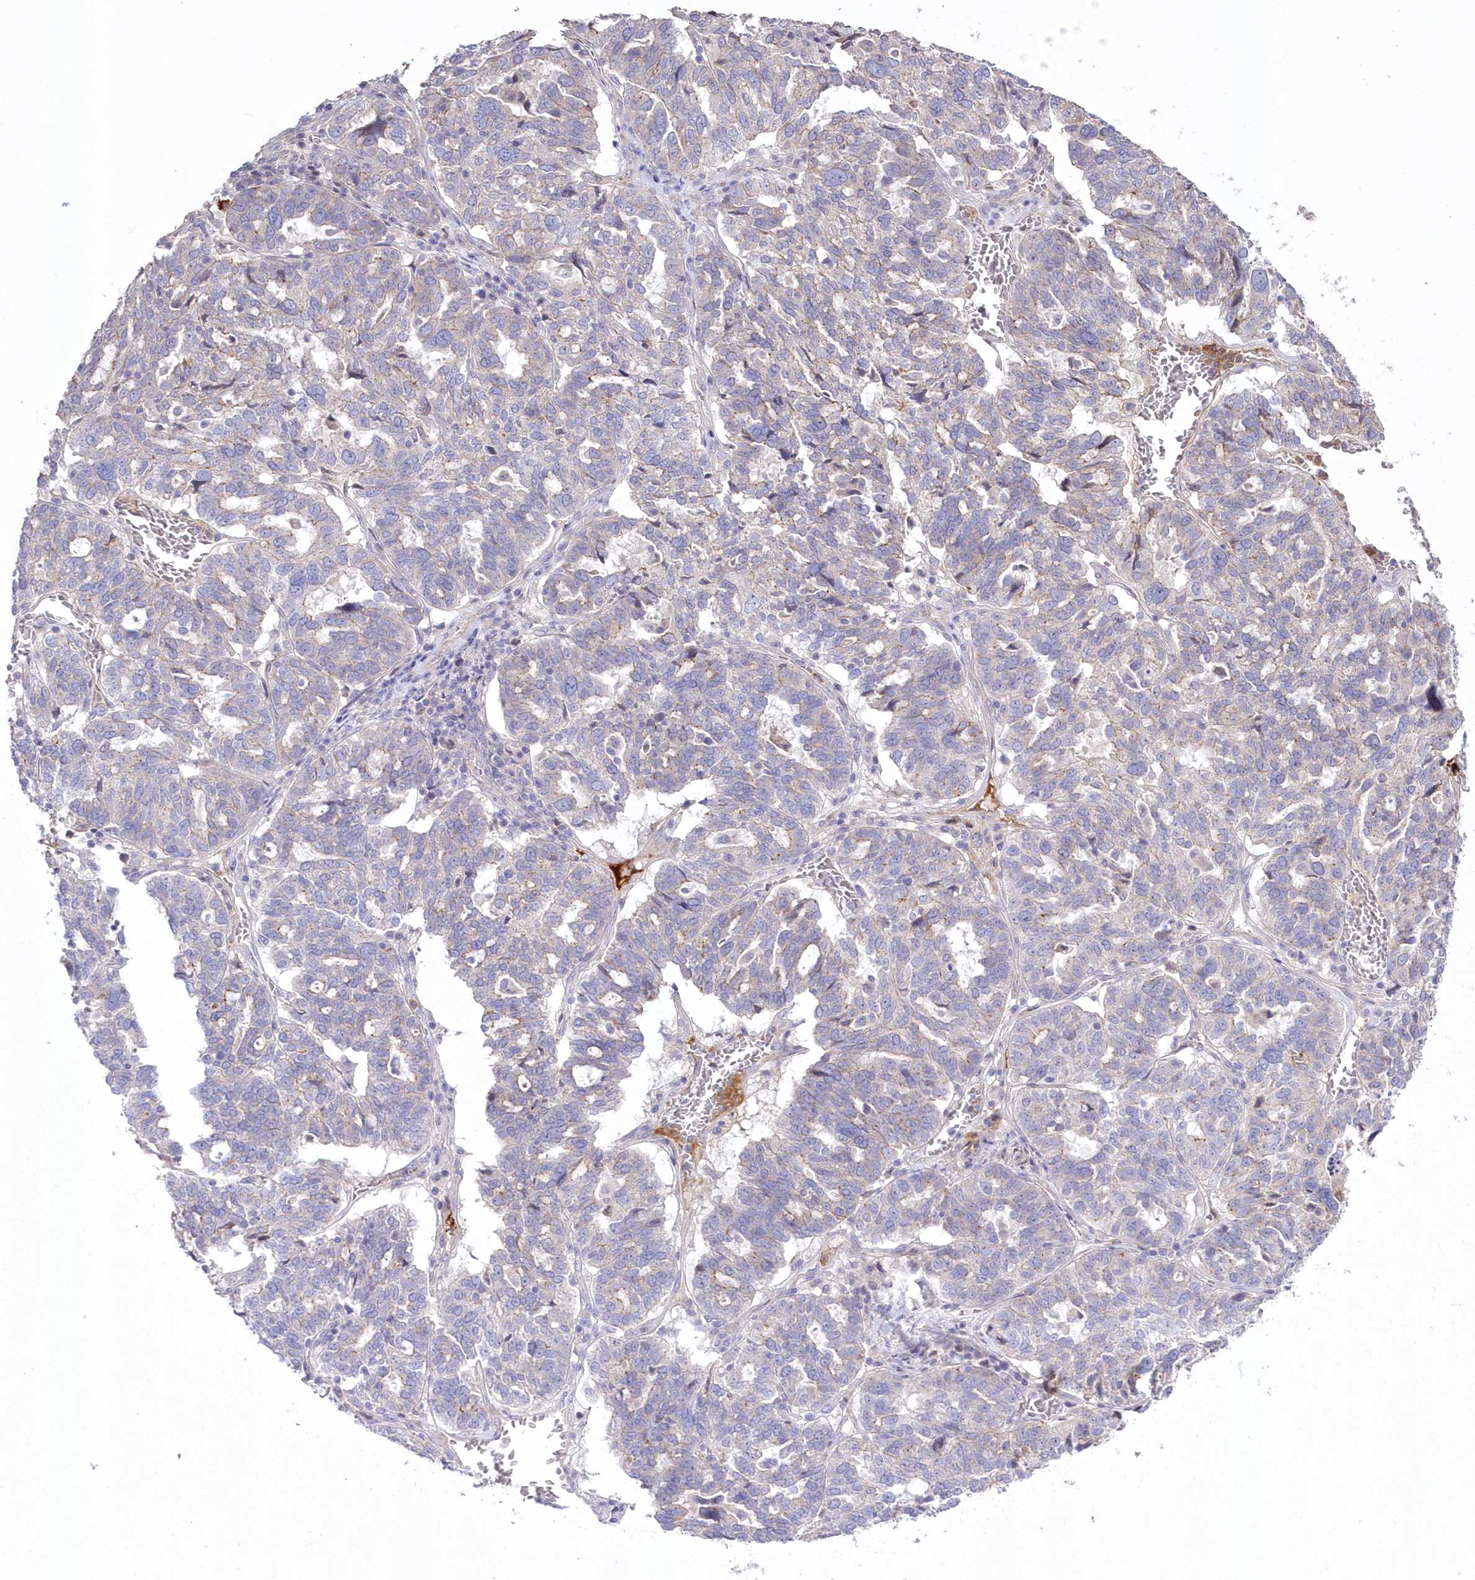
{"staining": {"intensity": "weak", "quantity": "<25%", "location": "cytoplasmic/membranous"}, "tissue": "ovarian cancer", "cell_type": "Tumor cells", "image_type": "cancer", "snomed": [{"axis": "morphology", "description": "Cystadenocarcinoma, serous, NOS"}, {"axis": "topography", "description": "Ovary"}], "caption": "The histopathology image shows no staining of tumor cells in ovarian cancer (serous cystadenocarcinoma).", "gene": "WBP1L", "patient": {"sex": "female", "age": 59}}